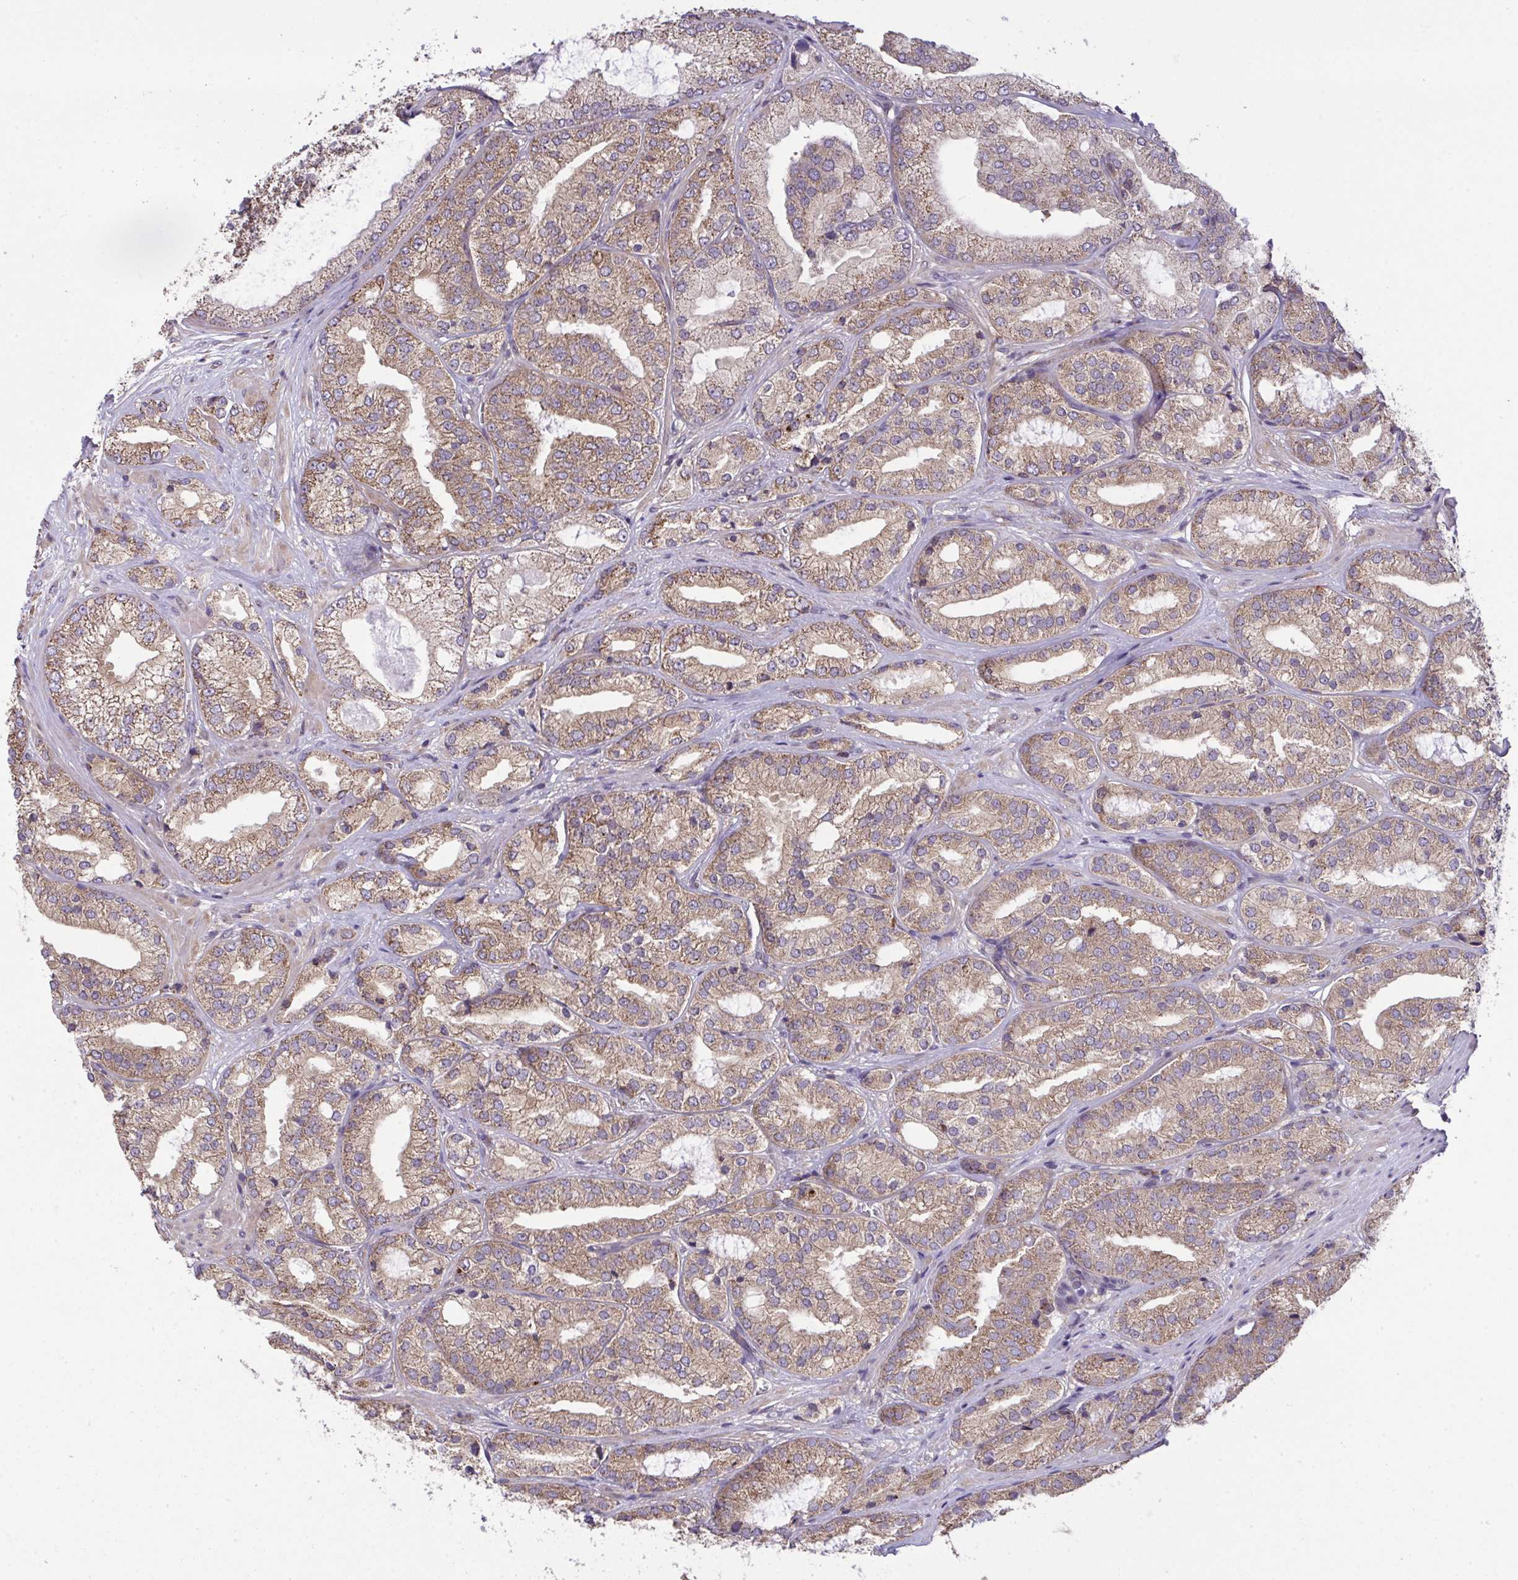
{"staining": {"intensity": "weak", "quantity": ">75%", "location": "cytoplasmic/membranous"}, "tissue": "prostate cancer", "cell_type": "Tumor cells", "image_type": "cancer", "snomed": [{"axis": "morphology", "description": "Adenocarcinoma, High grade"}, {"axis": "topography", "description": "Prostate"}], "caption": "Immunohistochemical staining of prostate high-grade adenocarcinoma displays weak cytoplasmic/membranous protein positivity in approximately >75% of tumor cells.", "gene": "PPM1H", "patient": {"sex": "male", "age": 68}}